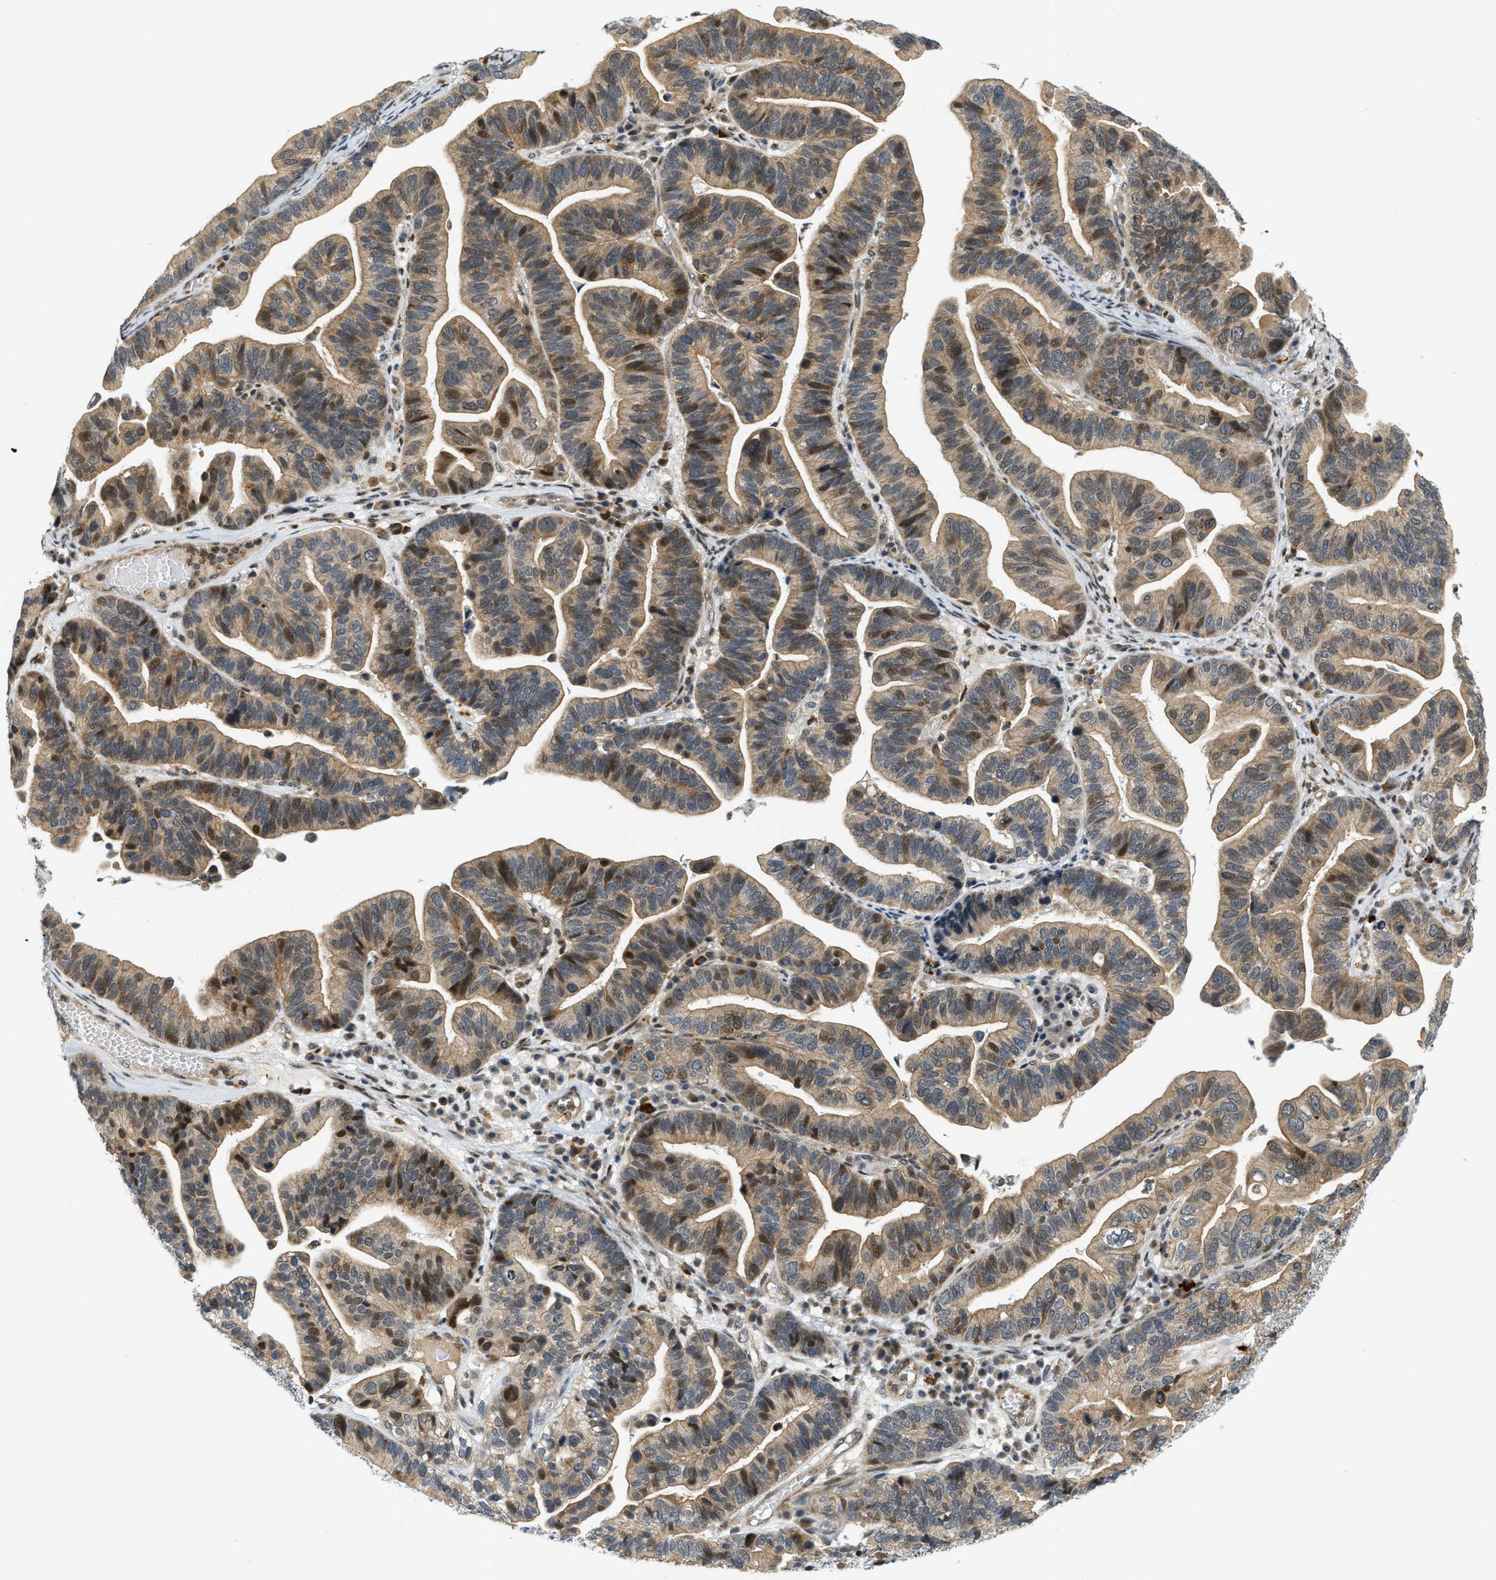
{"staining": {"intensity": "moderate", "quantity": ">75%", "location": "cytoplasmic/membranous"}, "tissue": "ovarian cancer", "cell_type": "Tumor cells", "image_type": "cancer", "snomed": [{"axis": "morphology", "description": "Cystadenocarcinoma, serous, NOS"}, {"axis": "topography", "description": "Ovary"}], "caption": "IHC (DAB (3,3'-diaminobenzidine)) staining of ovarian cancer (serous cystadenocarcinoma) exhibits moderate cytoplasmic/membranous protein staining in about >75% of tumor cells.", "gene": "KMT2A", "patient": {"sex": "female", "age": 56}}